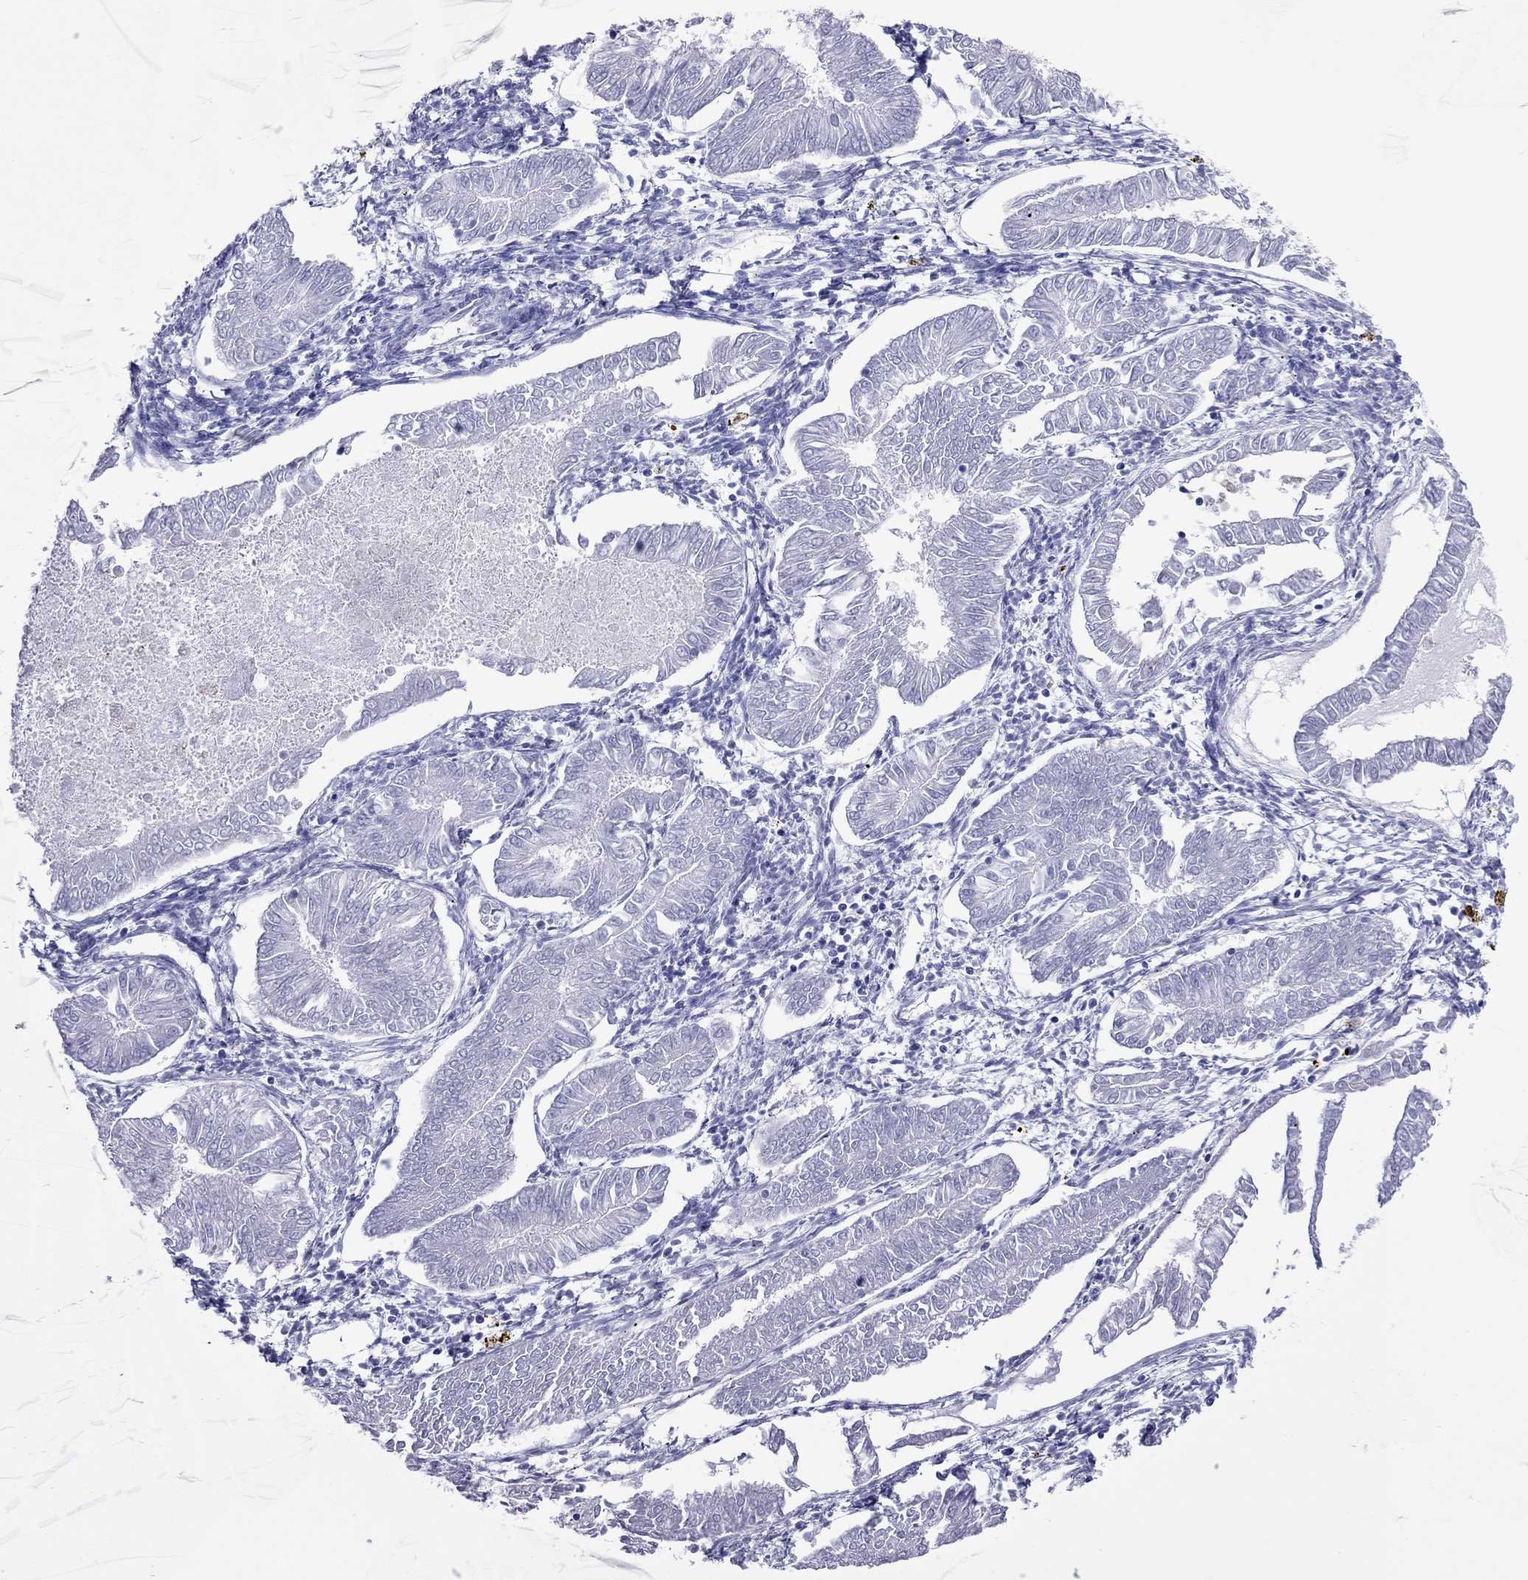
{"staining": {"intensity": "negative", "quantity": "none", "location": "none"}, "tissue": "endometrial cancer", "cell_type": "Tumor cells", "image_type": "cancer", "snomed": [{"axis": "morphology", "description": "Adenocarcinoma, NOS"}, {"axis": "topography", "description": "Endometrium"}], "caption": "This is an IHC image of human endometrial cancer (adenocarcinoma). There is no expression in tumor cells.", "gene": "ADORA2A", "patient": {"sex": "female", "age": 53}}